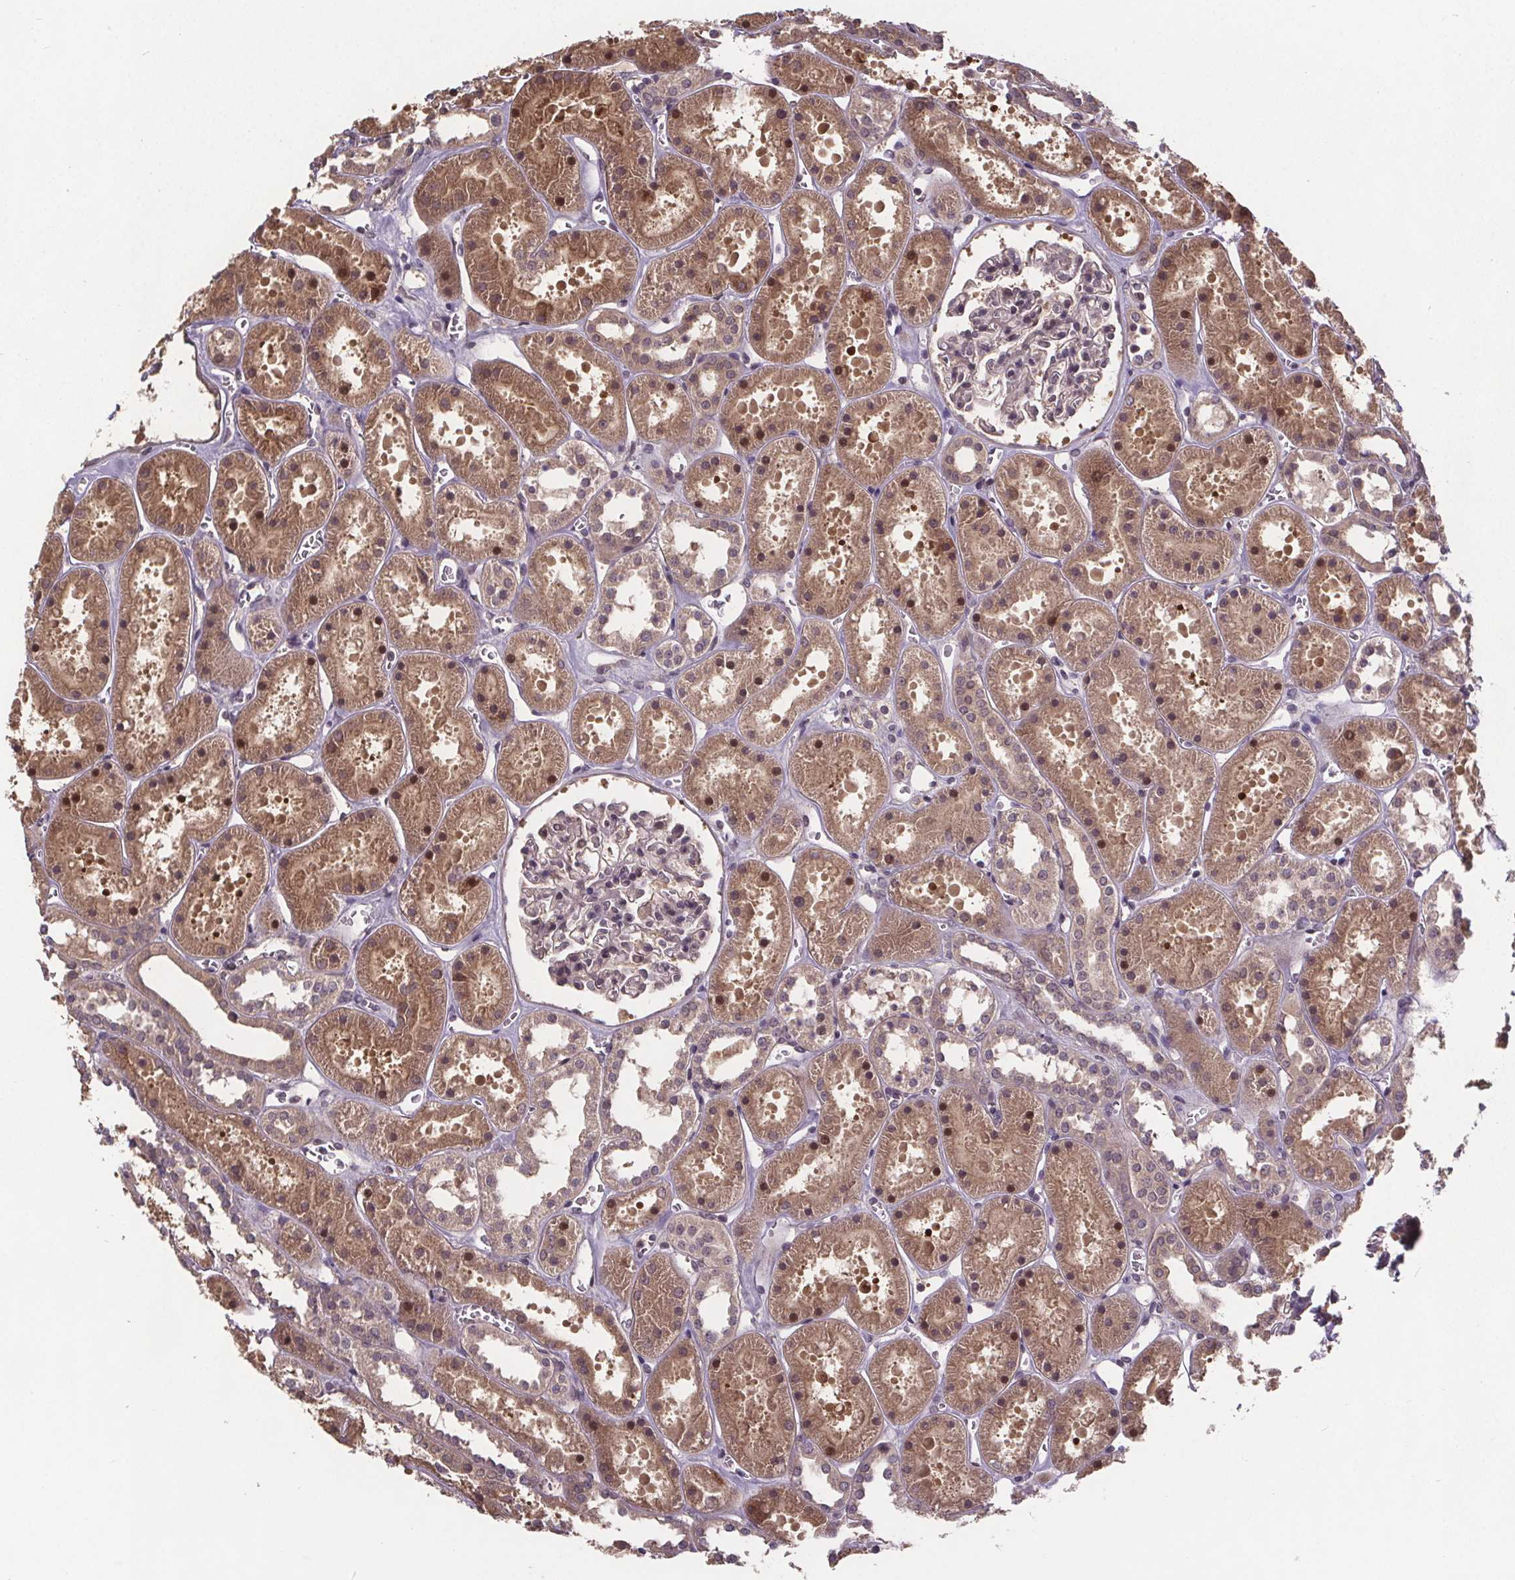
{"staining": {"intensity": "negative", "quantity": "none", "location": "none"}, "tissue": "kidney", "cell_type": "Cells in glomeruli", "image_type": "normal", "snomed": [{"axis": "morphology", "description": "Normal tissue, NOS"}, {"axis": "topography", "description": "Kidney"}], "caption": "Immunohistochemistry (IHC) micrograph of benign human kidney stained for a protein (brown), which demonstrates no staining in cells in glomeruli.", "gene": "USP9X", "patient": {"sex": "female", "age": 41}}